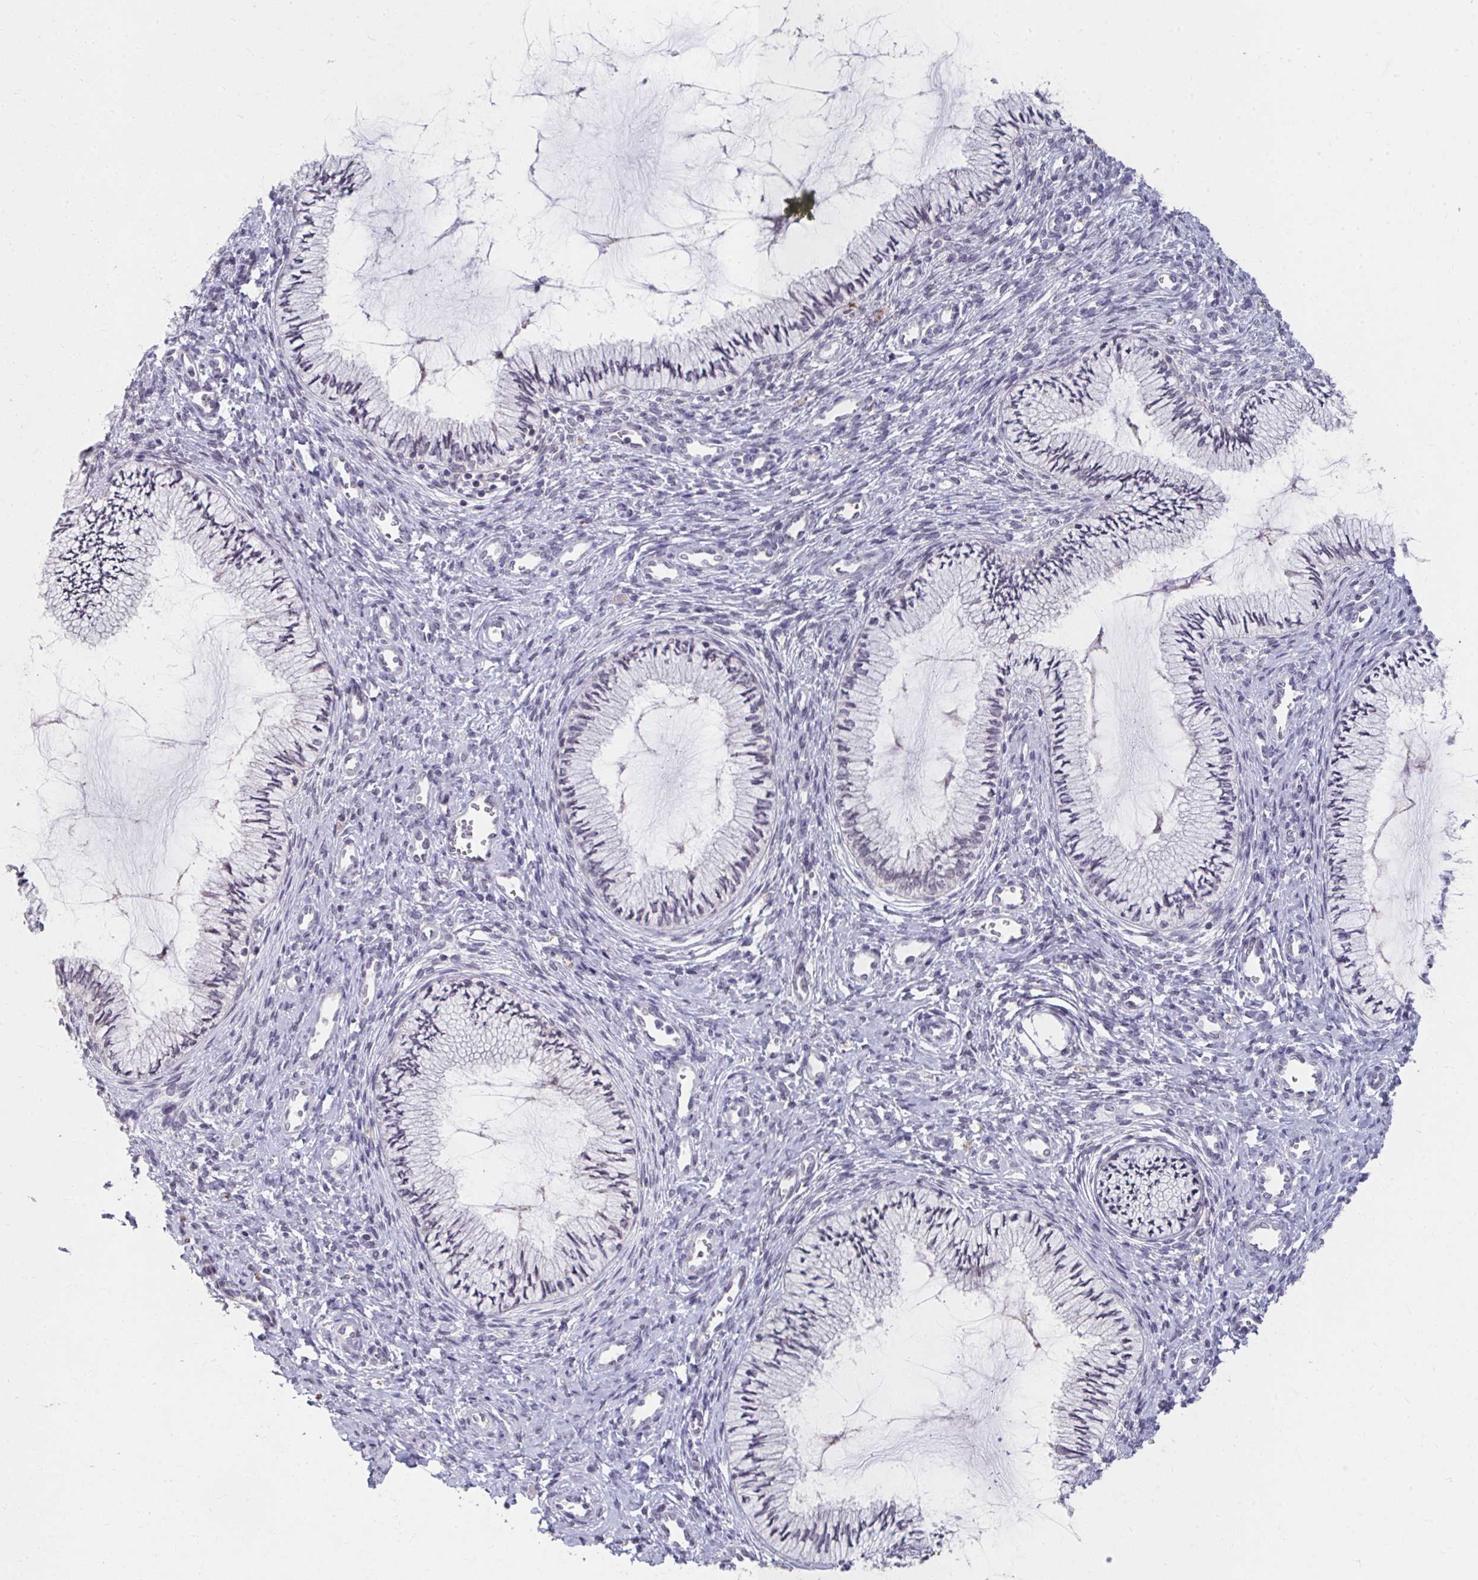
{"staining": {"intensity": "negative", "quantity": "none", "location": "none"}, "tissue": "cervix", "cell_type": "Glandular cells", "image_type": "normal", "snomed": [{"axis": "morphology", "description": "Normal tissue, NOS"}, {"axis": "topography", "description": "Cervix"}], "caption": "DAB immunohistochemical staining of benign cervix demonstrates no significant positivity in glandular cells. (DAB immunohistochemistry (IHC), high magnification).", "gene": "NUP133", "patient": {"sex": "female", "age": 24}}